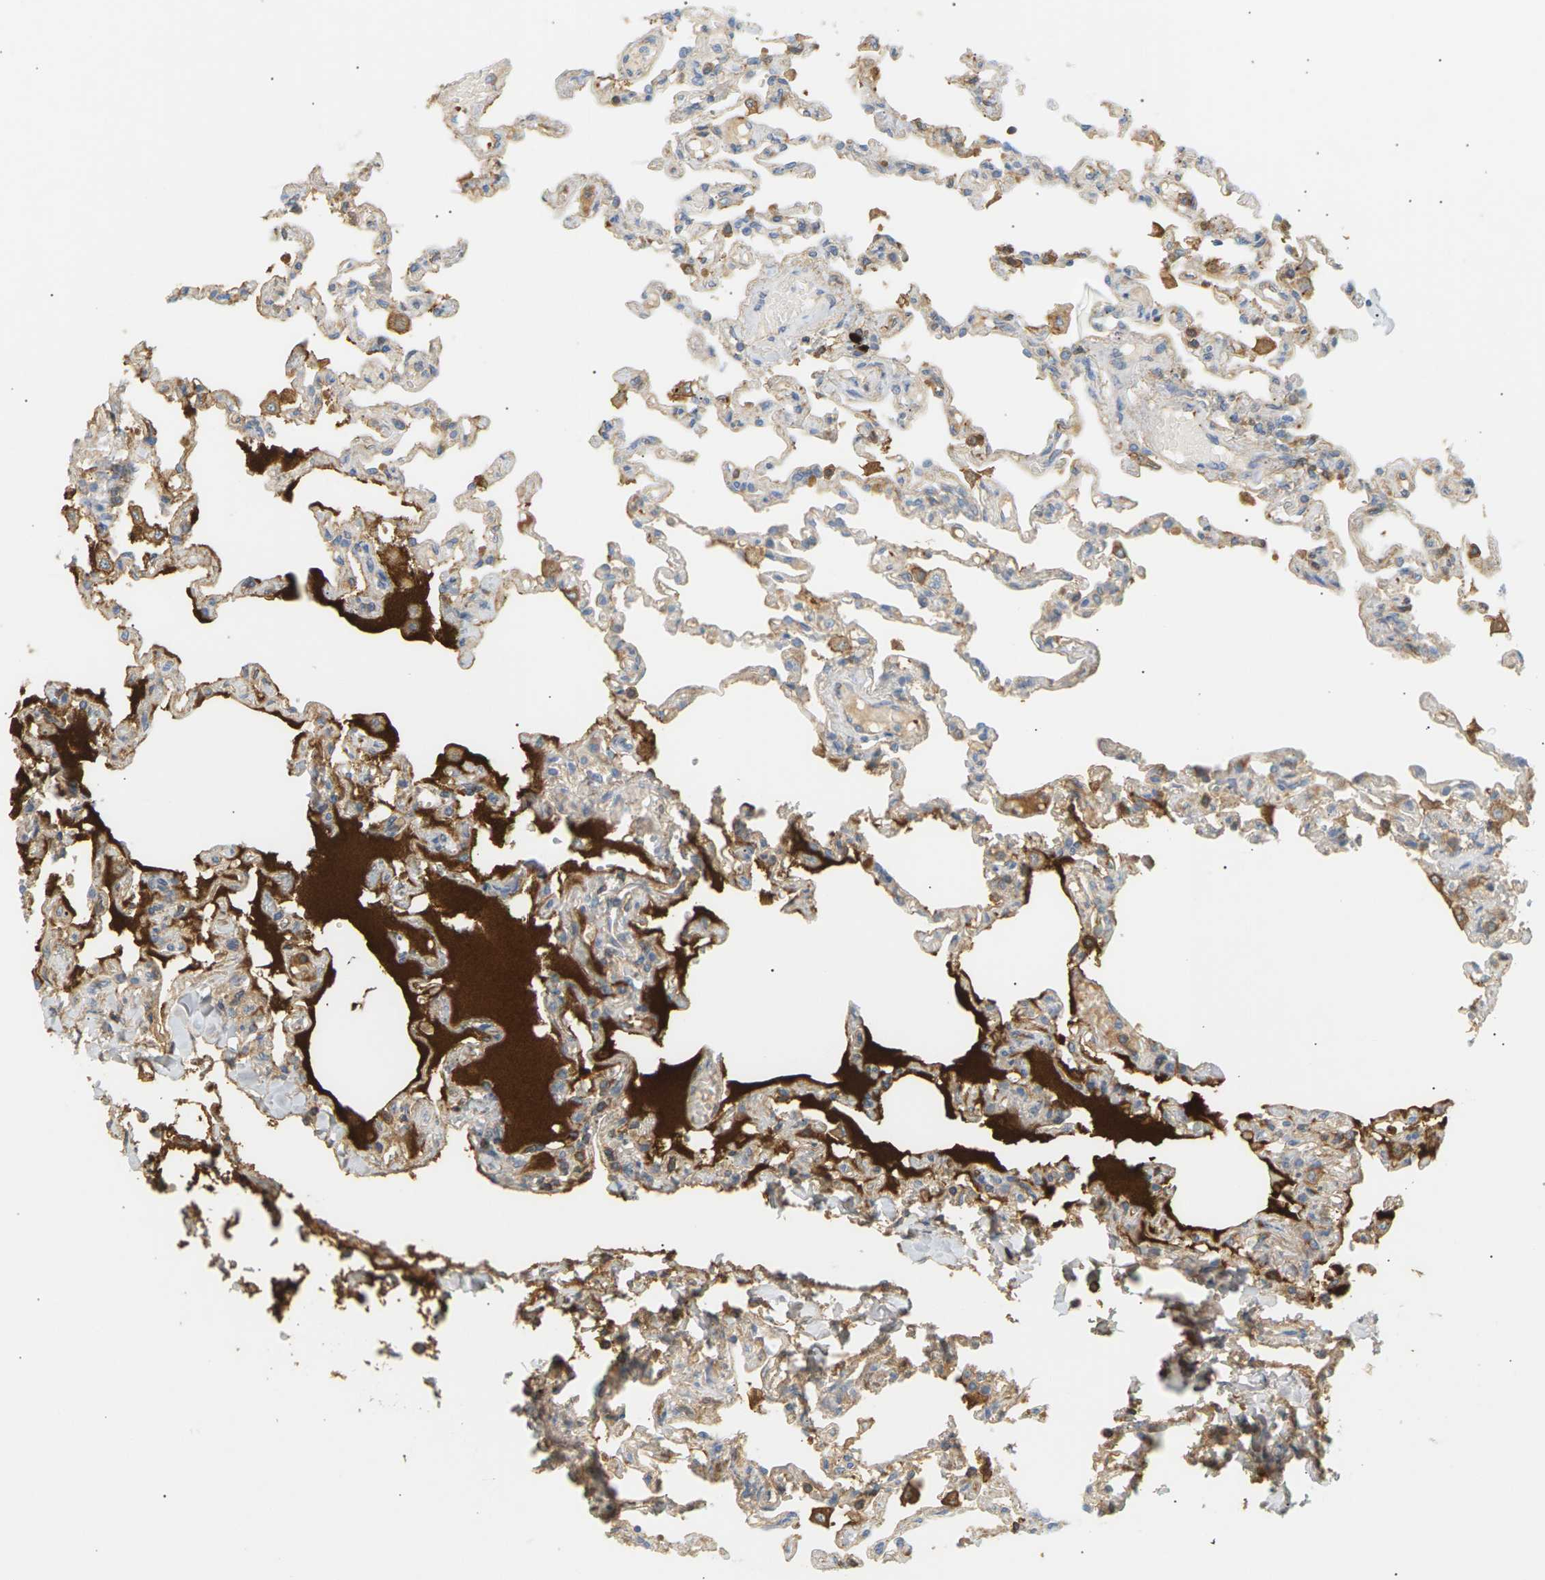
{"staining": {"intensity": "weak", "quantity": ">75%", "location": "cytoplasmic/membranous"}, "tissue": "lung", "cell_type": "Alveolar cells", "image_type": "normal", "snomed": [{"axis": "morphology", "description": "Normal tissue, NOS"}, {"axis": "topography", "description": "Lung"}], "caption": "Weak cytoplasmic/membranous expression for a protein is identified in about >75% of alveolar cells of normal lung using immunohistochemistry.", "gene": "IGLC3", "patient": {"sex": "male", "age": 21}}